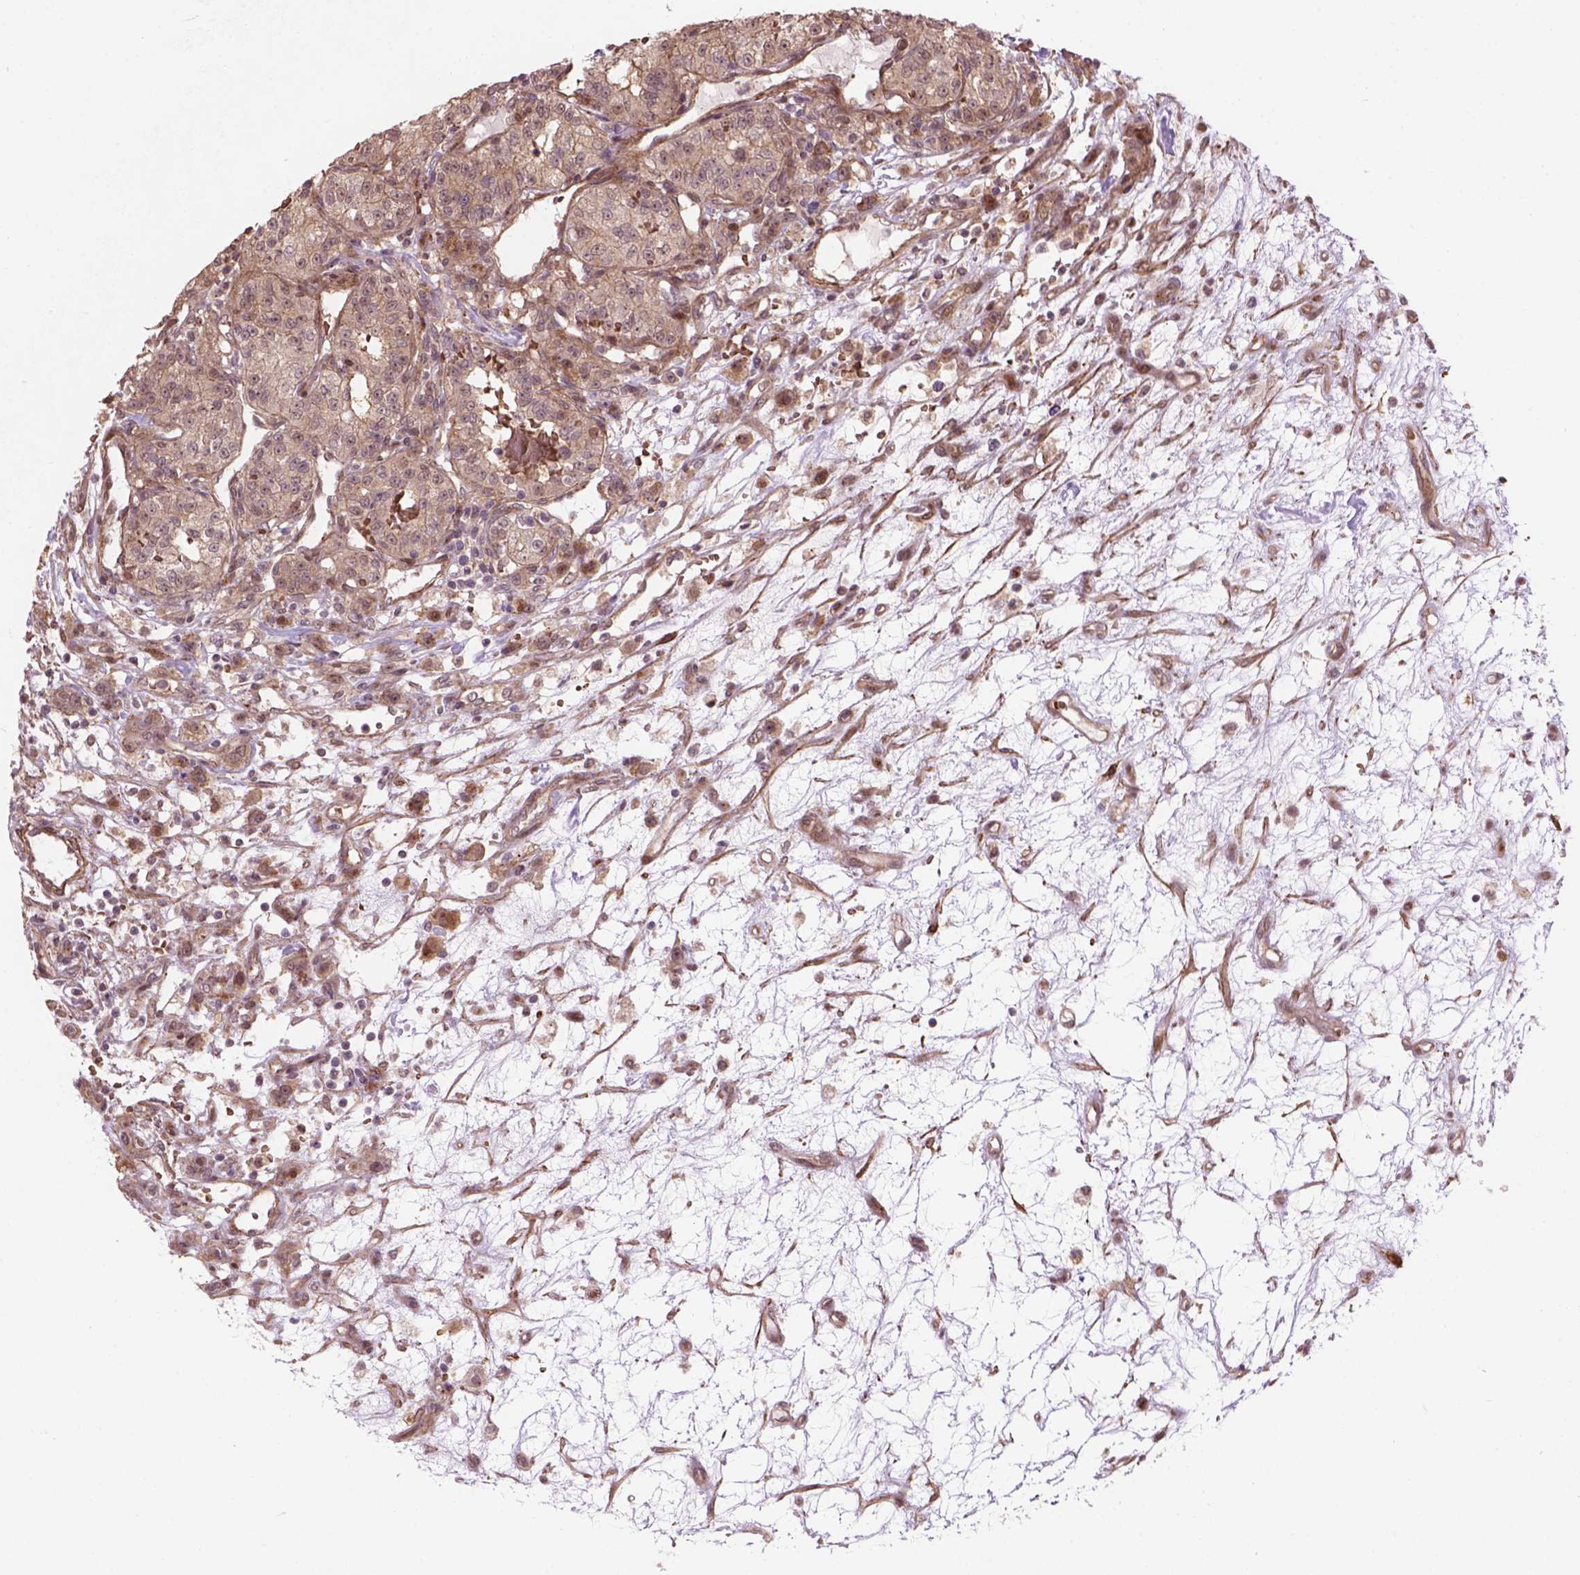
{"staining": {"intensity": "moderate", "quantity": "<25%", "location": "cytoplasmic/membranous,nuclear"}, "tissue": "renal cancer", "cell_type": "Tumor cells", "image_type": "cancer", "snomed": [{"axis": "morphology", "description": "Adenocarcinoma, NOS"}, {"axis": "topography", "description": "Kidney"}], "caption": "Human renal adenocarcinoma stained with a brown dye demonstrates moderate cytoplasmic/membranous and nuclear positive positivity in about <25% of tumor cells.", "gene": "PSMD11", "patient": {"sex": "female", "age": 63}}